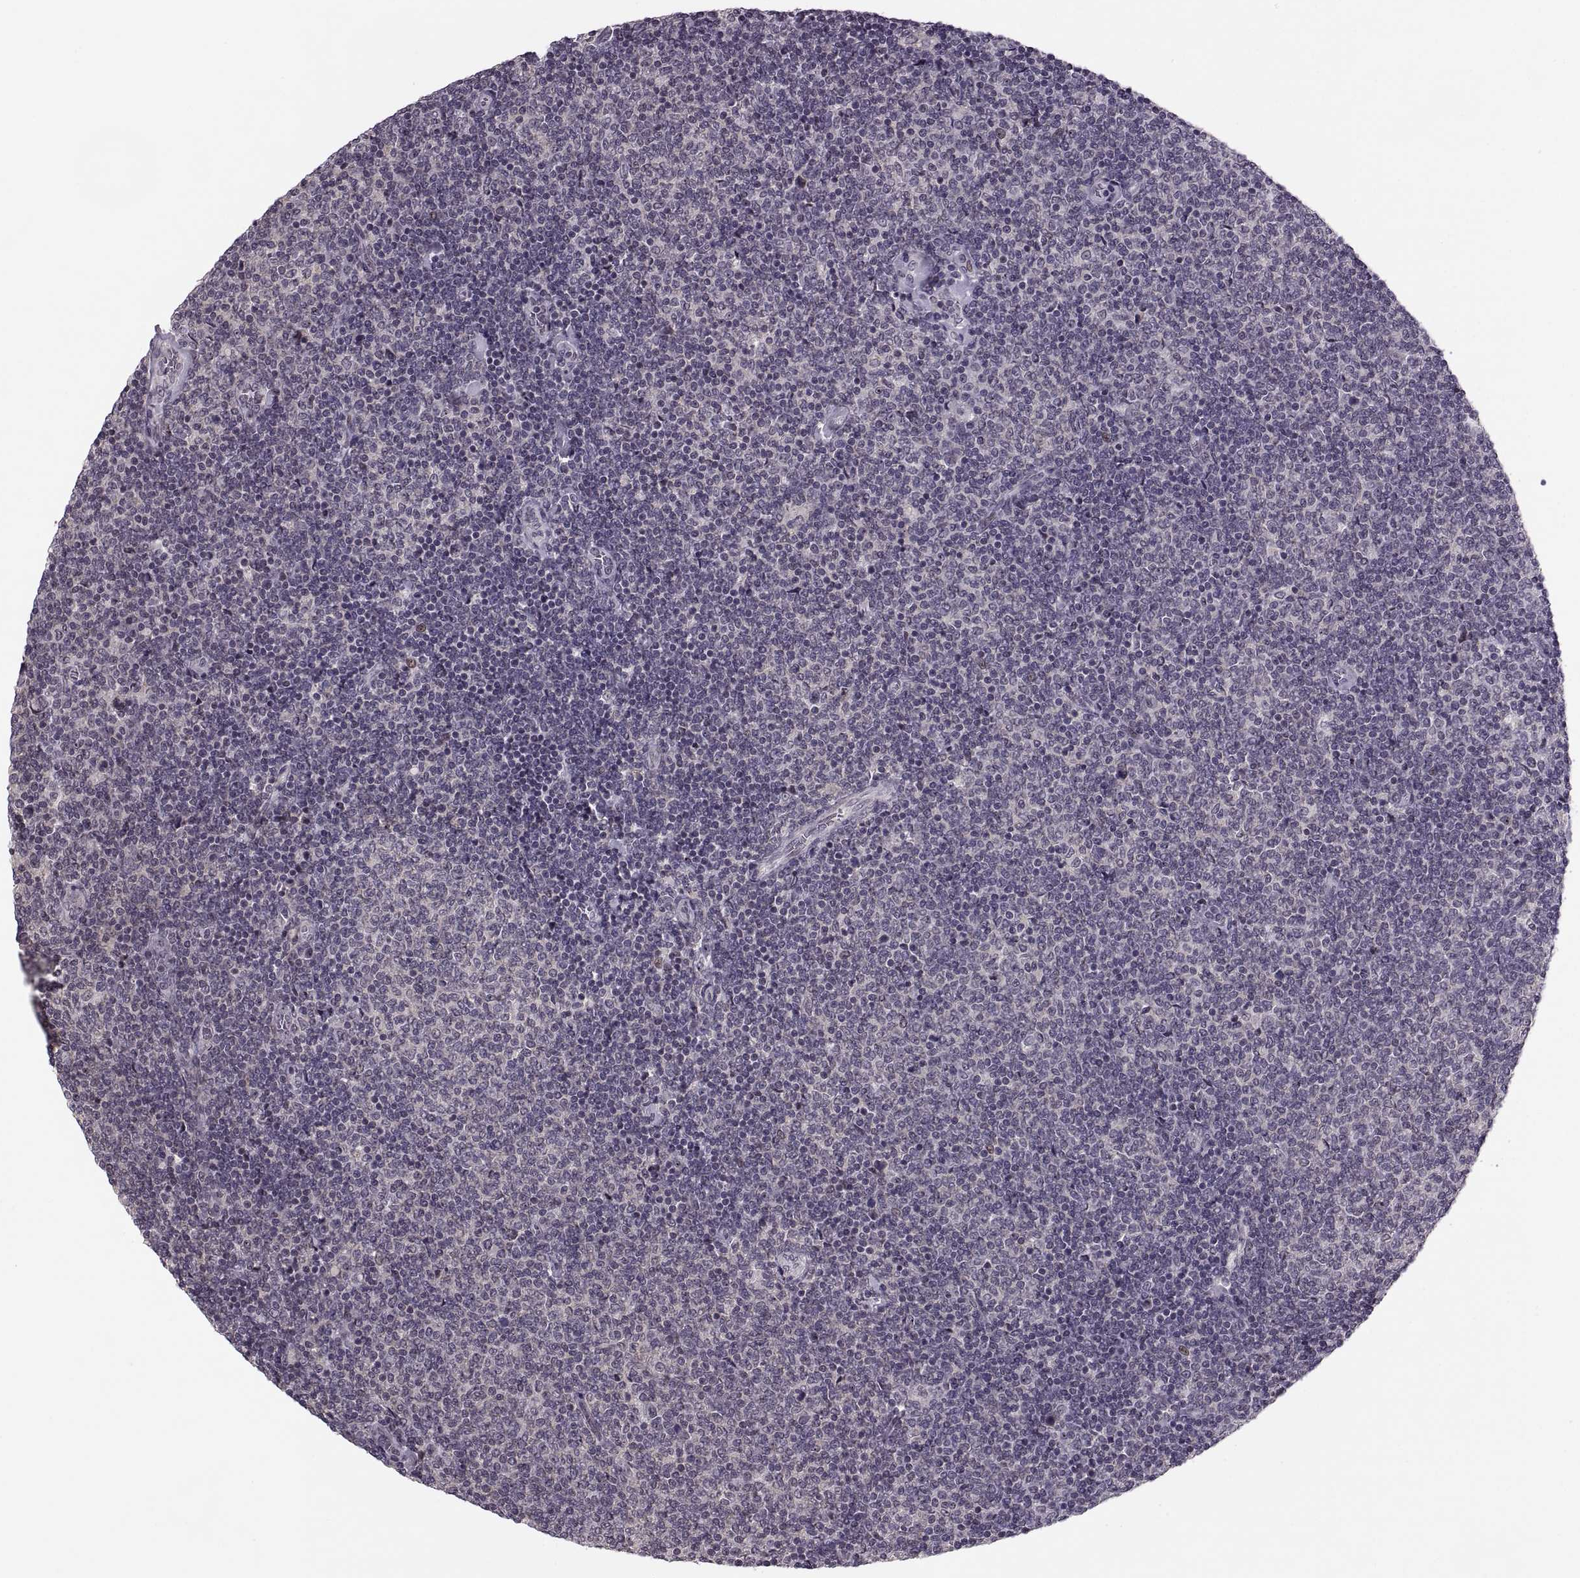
{"staining": {"intensity": "negative", "quantity": "none", "location": "none"}, "tissue": "lymphoma", "cell_type": "Tumor cells", "image_type": "cancer", "snomed": [{"axis": "morphology", "description": "Malignant lymphoma, non-Hodgkin's type, Low grade"}, {"axis": "topography", "description": "Lymph node"}], "caption": "Immunohistochemical staining of human malignant lymphoma, non-Hodgkin's type (low-grade) displays no significant staining in tumor cells. (DAB IHC with hematoxylin counter stain).", "gene": "LUZP2", "patient": {"sex": "male", "age": 52}}